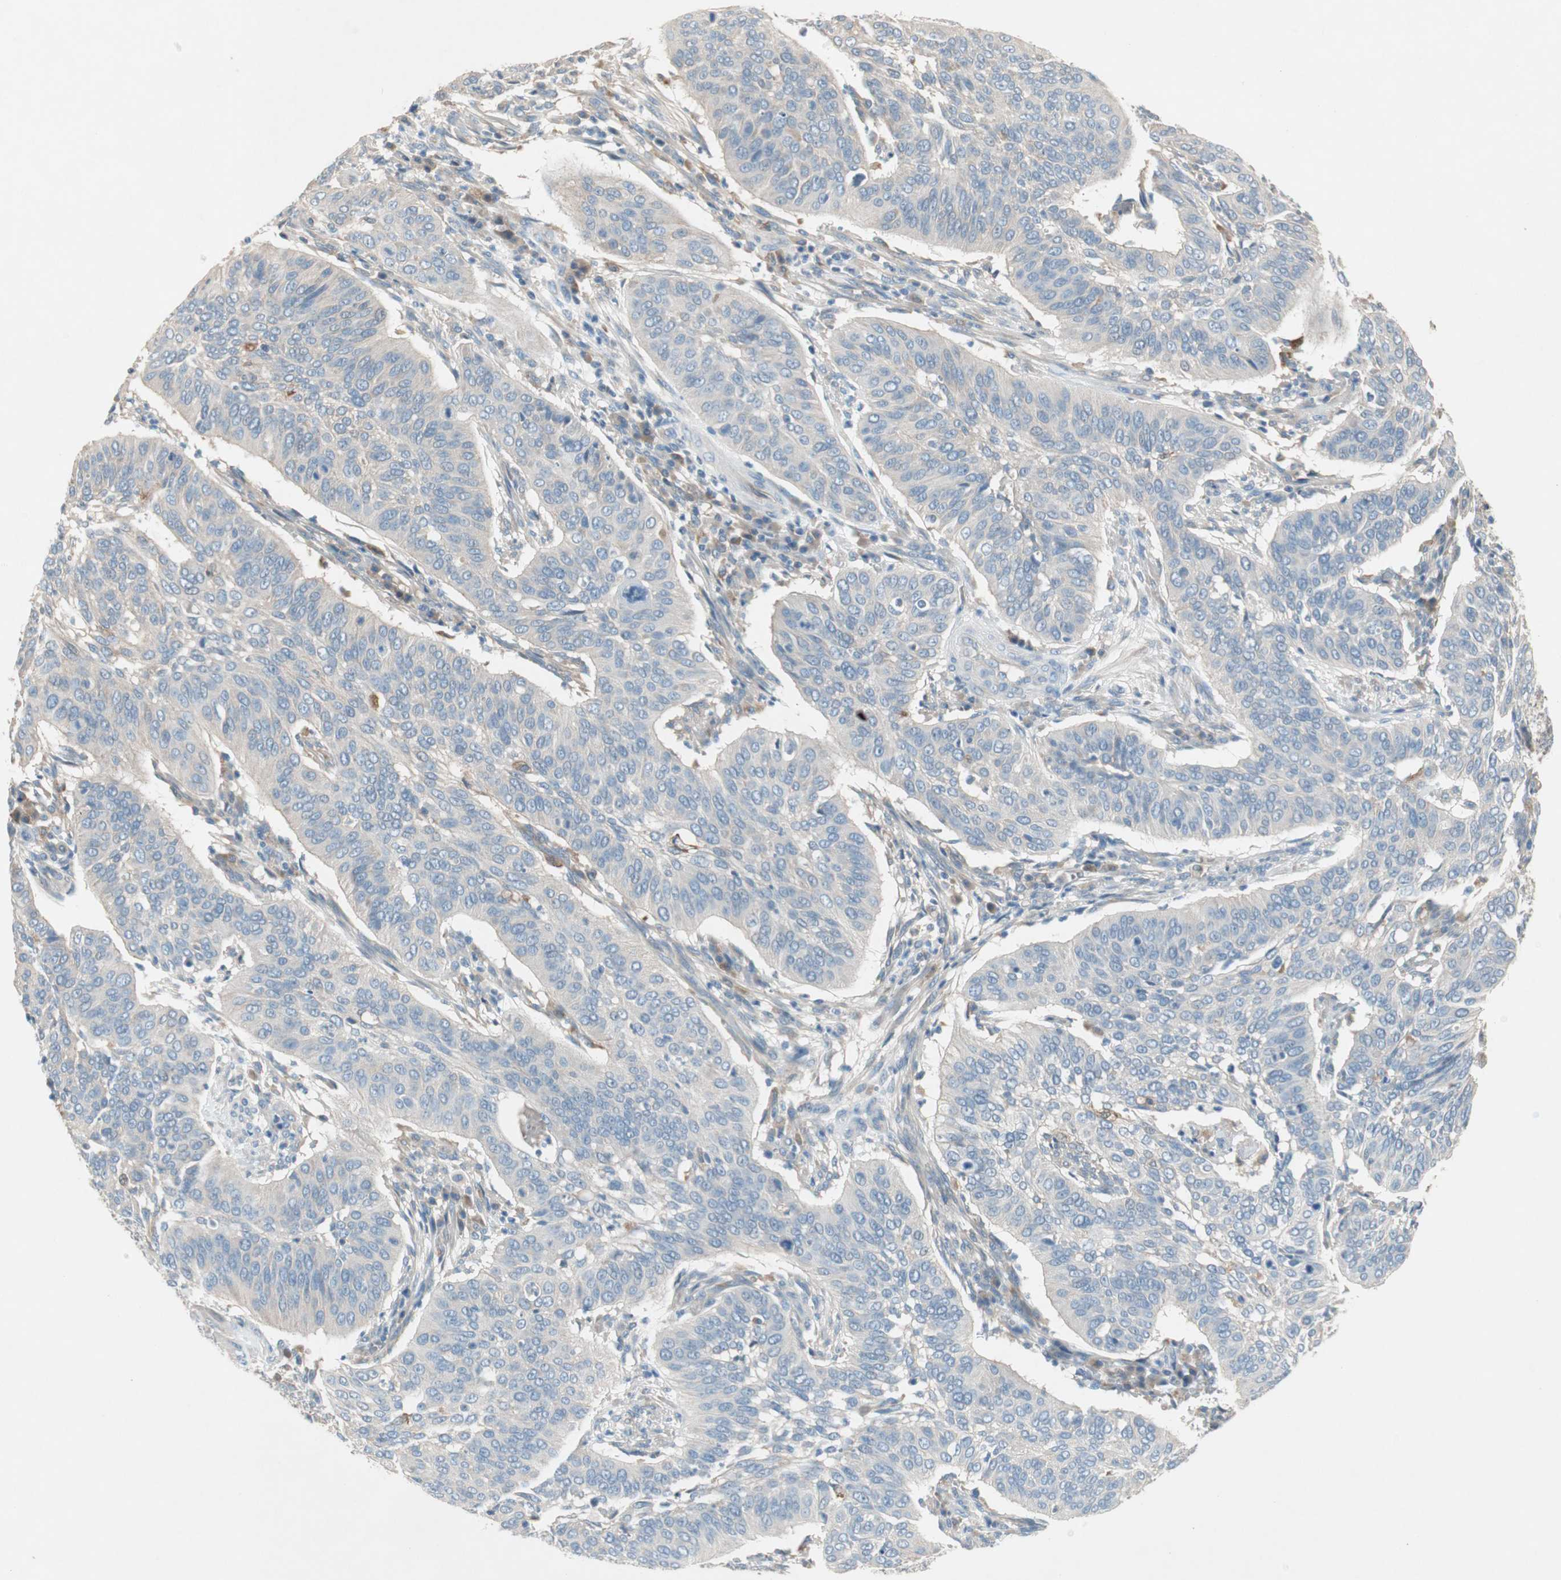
{"staining": {"intensity": "negative", "quantity": "none", "location": "none"}, "tissue": "cervical cancer", "cell_type": "Tumor cells", "image_type": "cancer", "snomed": [{"axis": "morphology", "description": "Squamous cell carcinoma, NOS"}, {"axis": "topography", "description": "Cervix"}], "caption": "Immunohistochemistry (IHC) micrograph of neoplastic tissue: squamous cell carcinoma (cervical) stained with DAB demonstrates no significant protein positivity in tumor cells. Nuclei are stained in blue.", "gene": "GLUL", "patient": {"sex": "female", "age": 39}}